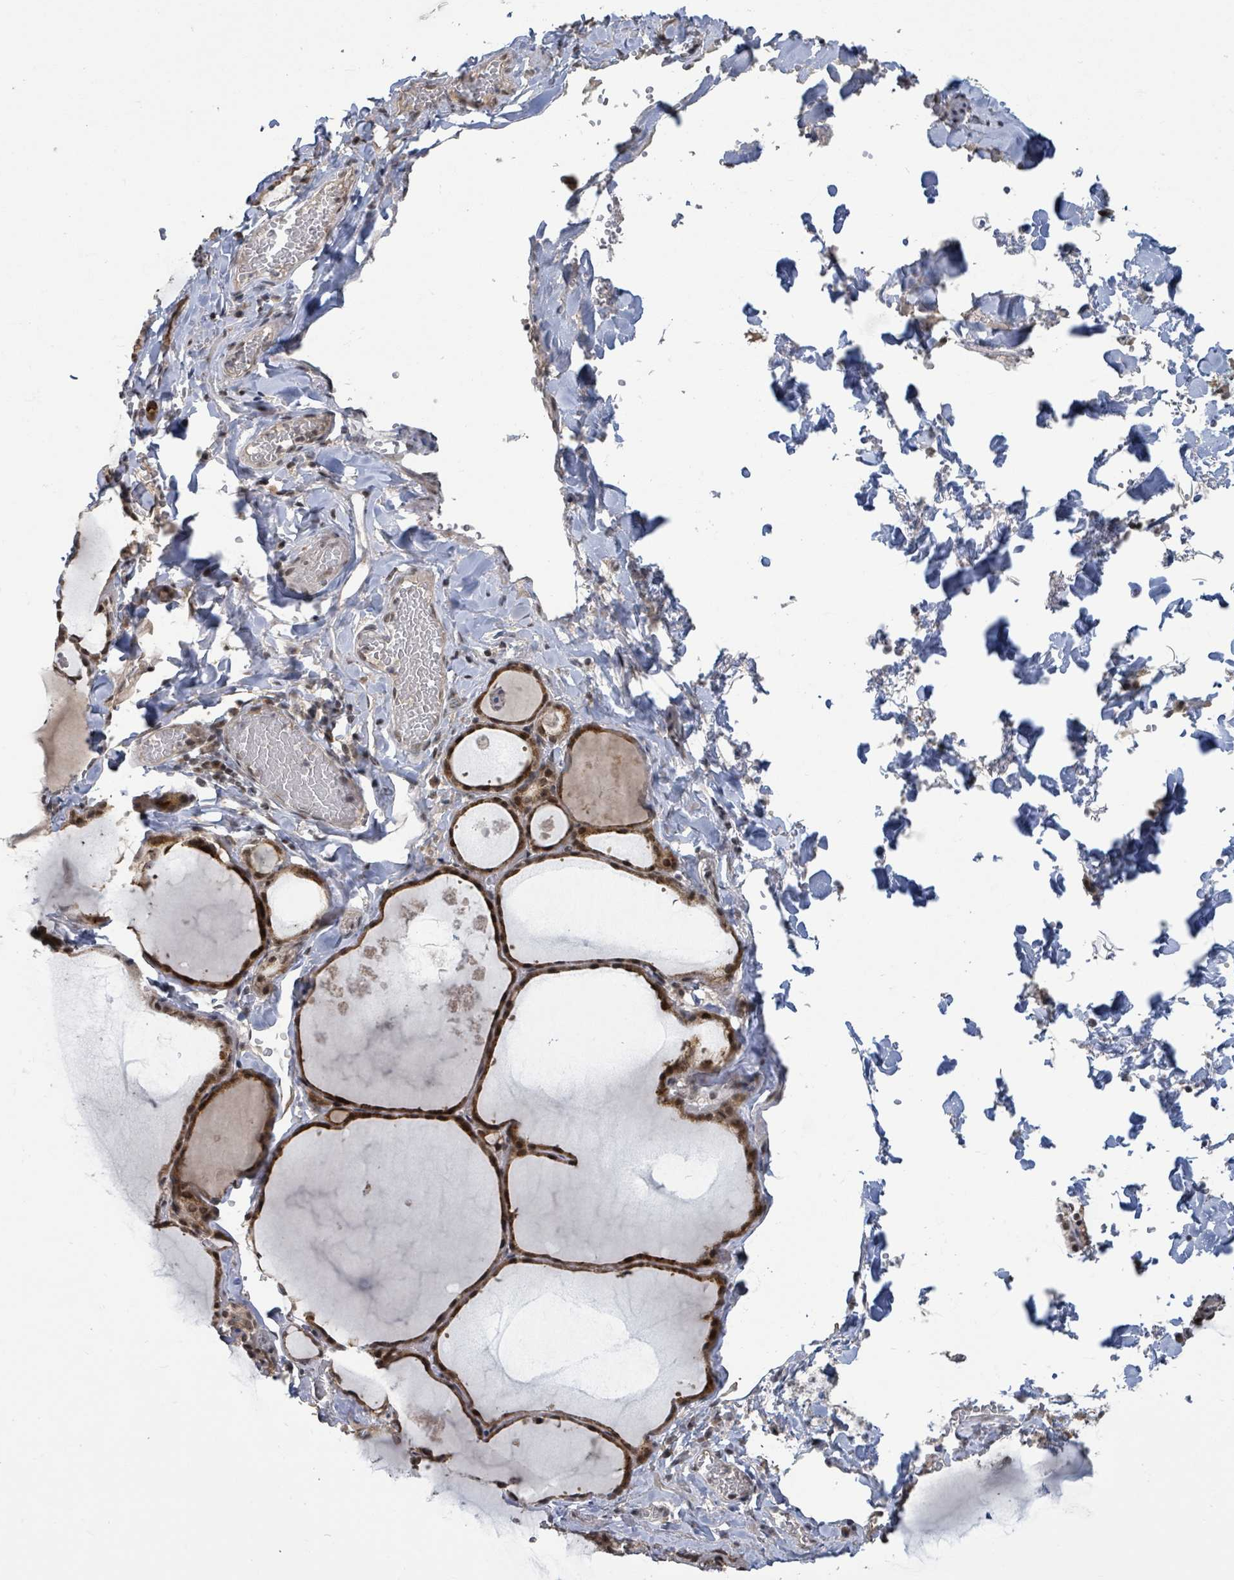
{"staining": {"intensity": "strong", "quantity": ">75%", "location": "cytoplasmic/membranous,nuclear"}, "tissue": "thyroid gland", "cell_type": "Glandular cells", "image_type": "normal", "snomed": [{"axis": "morphology", "description": "Normal tissue, NOS"}, {"axis": "topography", "description": "Thyroid gland"}], "caption": "IHC of normal human thyroid gland demonstrates high levels of strong cytoplasmic/membranous,nuclear positivity in about >75% of glandular cells. (DAB = brown stain, brightfield microscopy at high magnification).", "gene": "ZBTB14", "patient": {"sex": "male", "age": 56}}